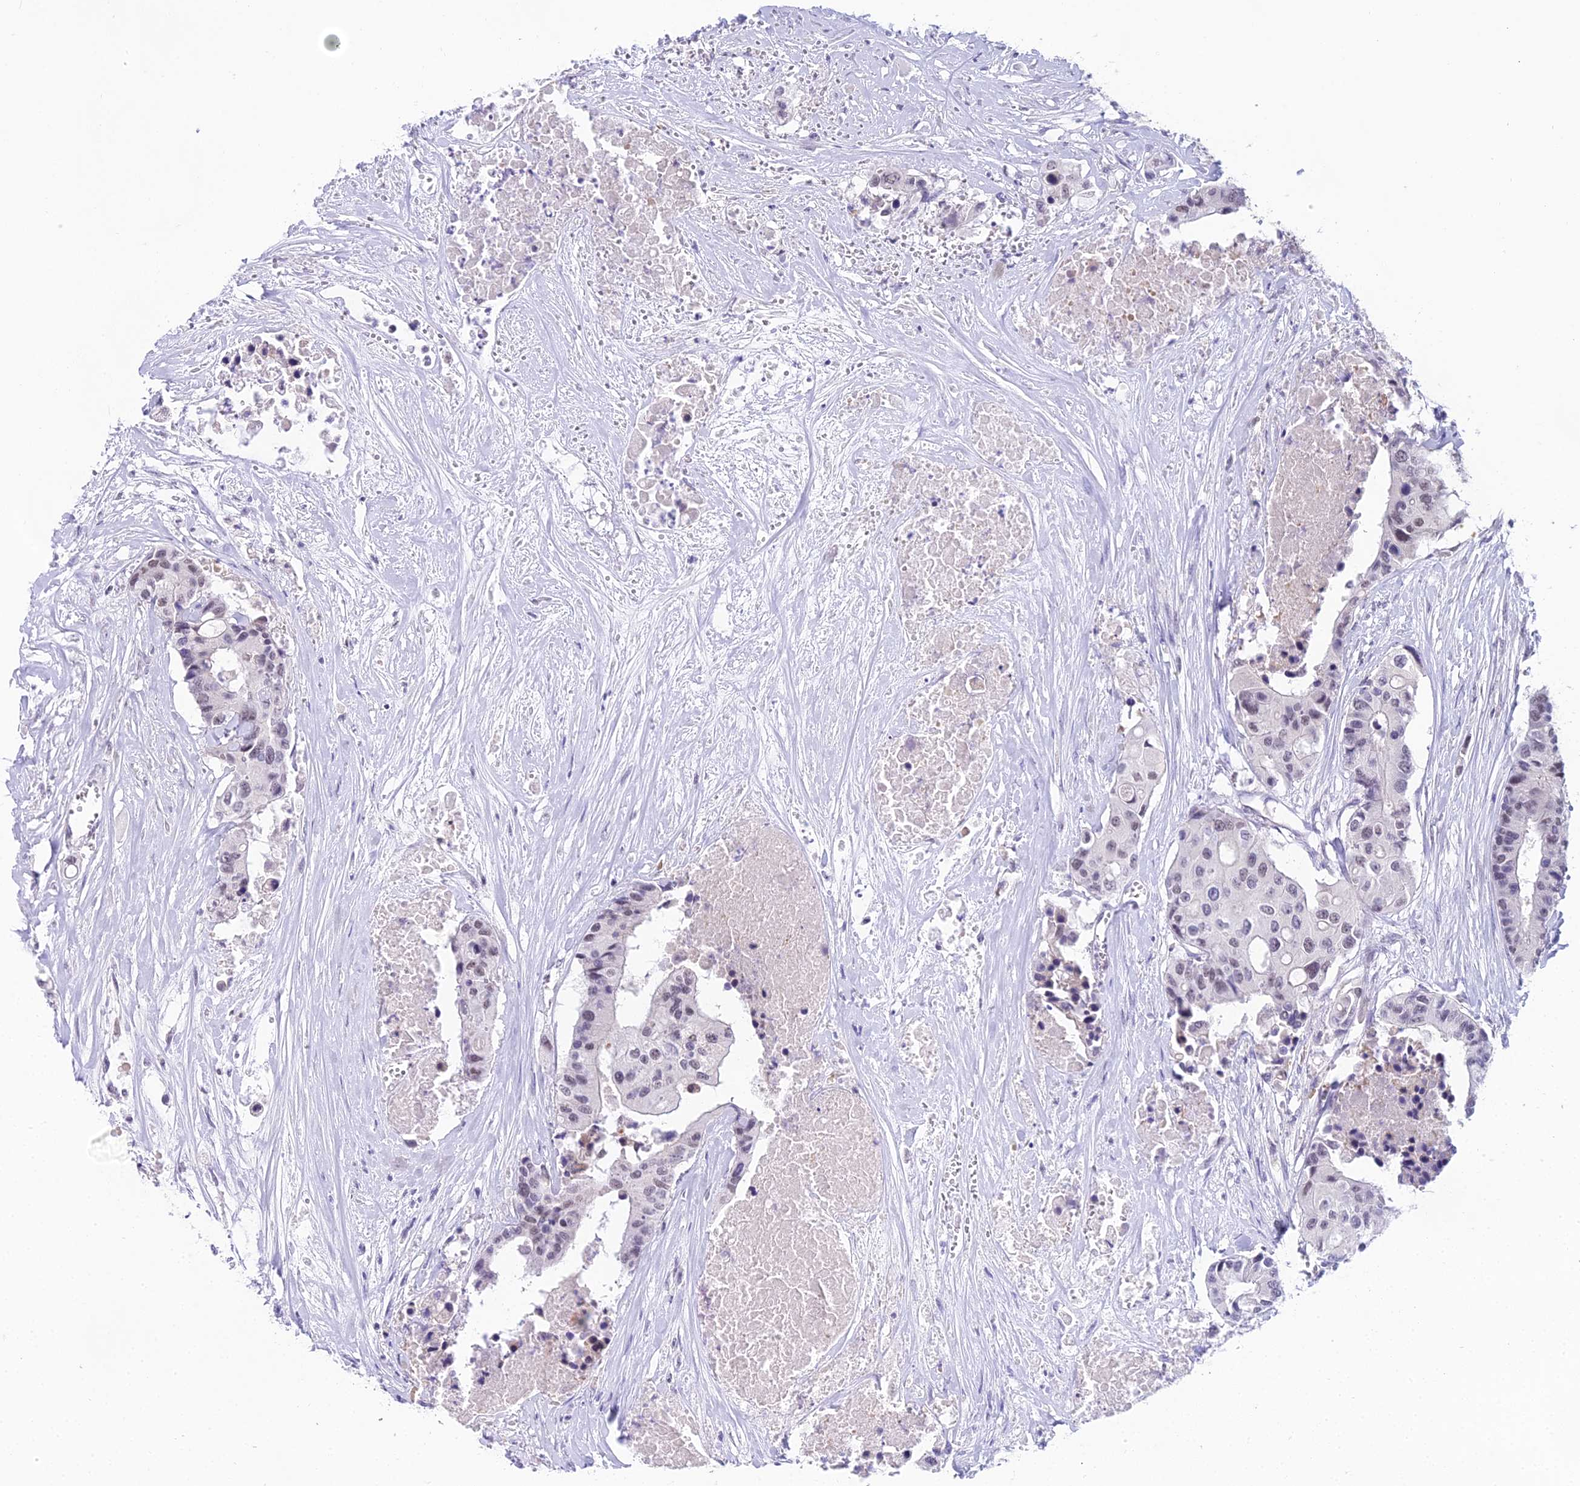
{"staining": {"intensity": "weak", "quantity": "<25%", "location": "nuclear"}, "tissue": "colorectal cancer", "cell_type": "Tumor cells", "image_type": "cancer", "snomed": [{"axis": "morphology", "description": "Adenocarcinoma, NOS"}, {"axis": "topography", "description": "Colon"}], "caption": "Immunohistochemistry (IHC) image of colorectal adenocarcinoma stained for a protein (brown), which shows no expression in tumor cells.", "gene": "MAT2A", "patient": {"sex": "male", "age": 77}}